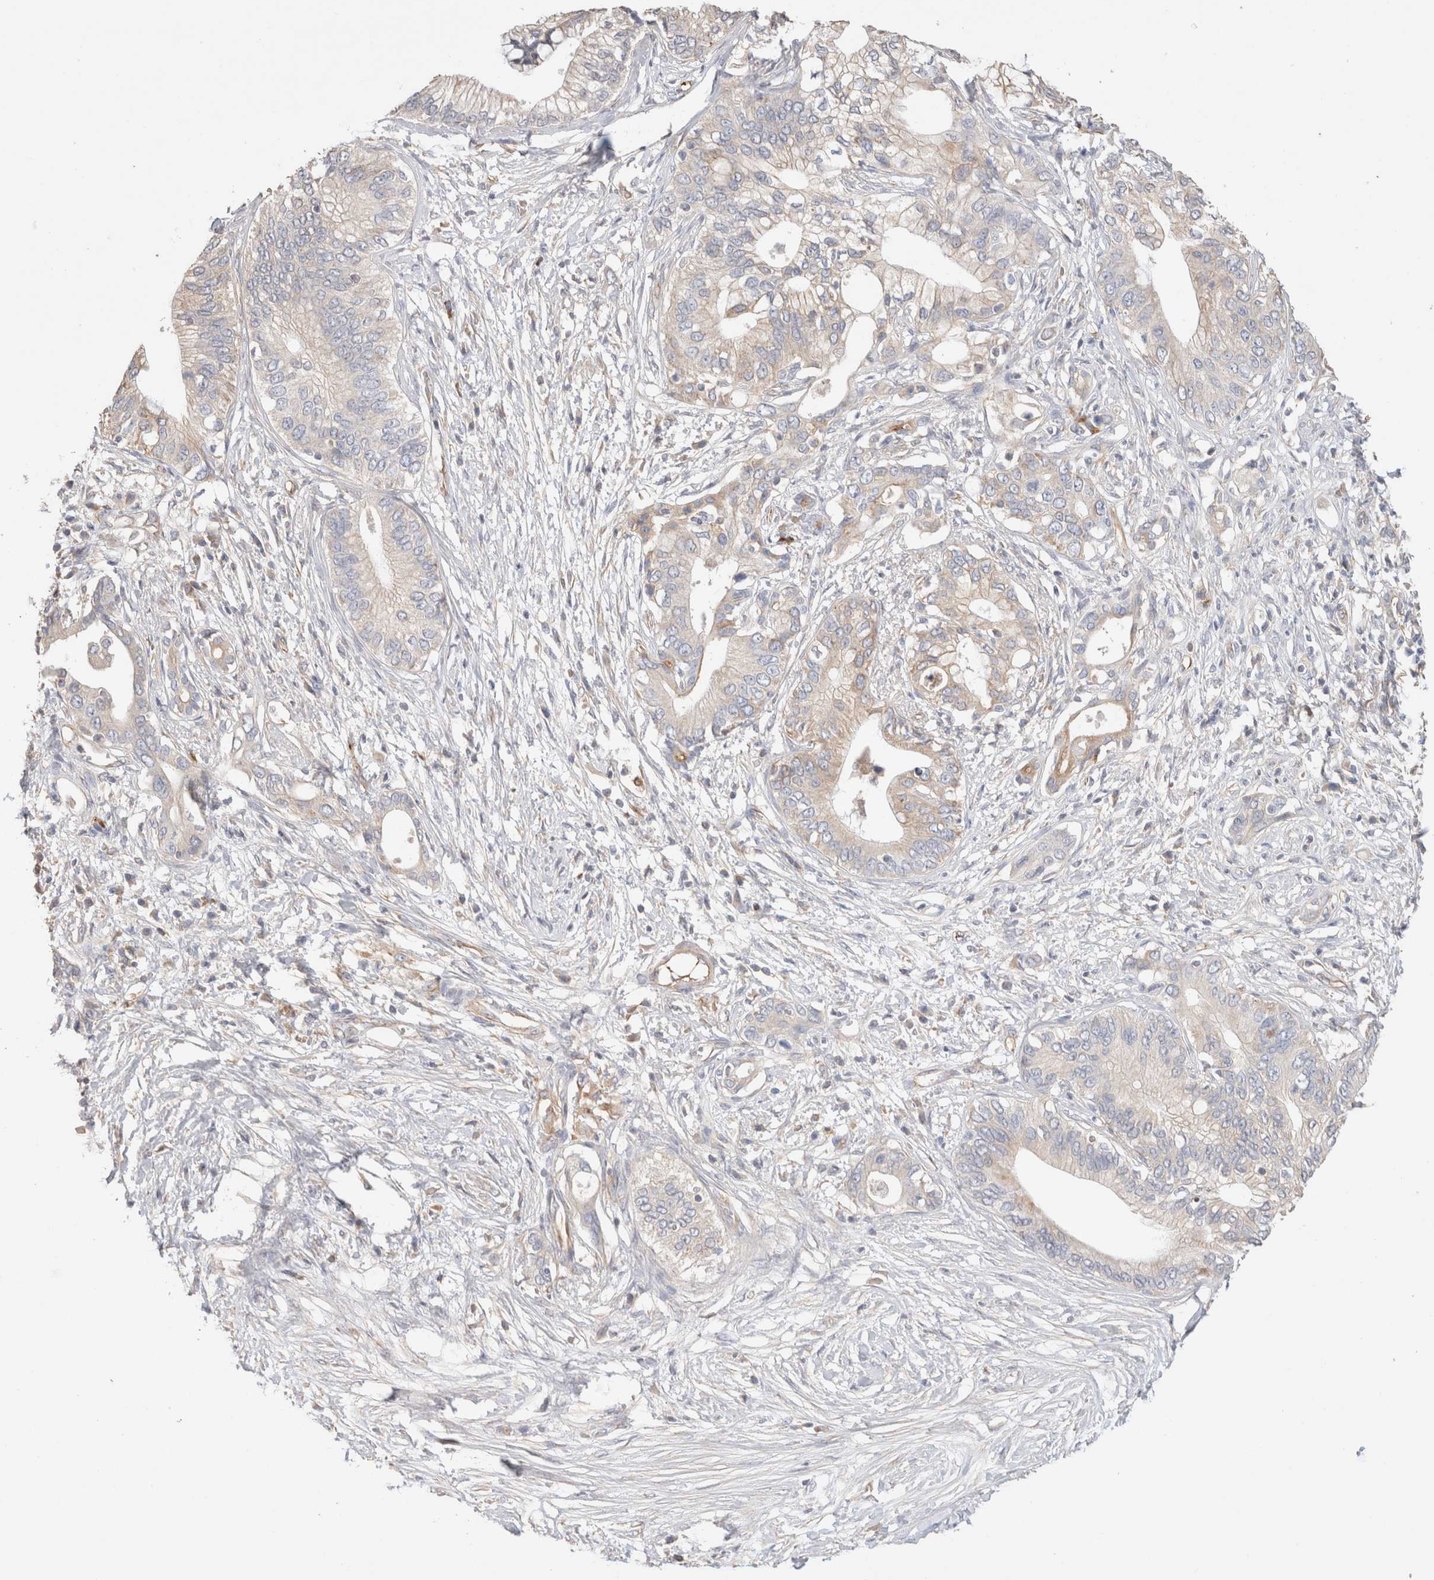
{"staining": {"intensity": "weak", "quantity": "<25%", "location": "cytoplasmic/membranous"}, "tissue": "pancreatic cancer", "cell_type": "Tumor cells", "image_type": "cancer", "snomed": [{"axis": "morphology", "description": "Normal tissue, NOS"}, {"axis": "morphology", "description": "Adenocarcinoma, NOS"}, {"axis": "topography", "description": "Pancreas"}, {"axis": "topography", "description": "Peripheral nerve tissue"}], "caption": "High power microscopy micrograph of an immunohistochemistry (IHC) micrograph of pancreatic cancer, revealing no significant expression in tumor cells.", "gene": "PROS1", "patient": {"sex": "male", "age": 59}}